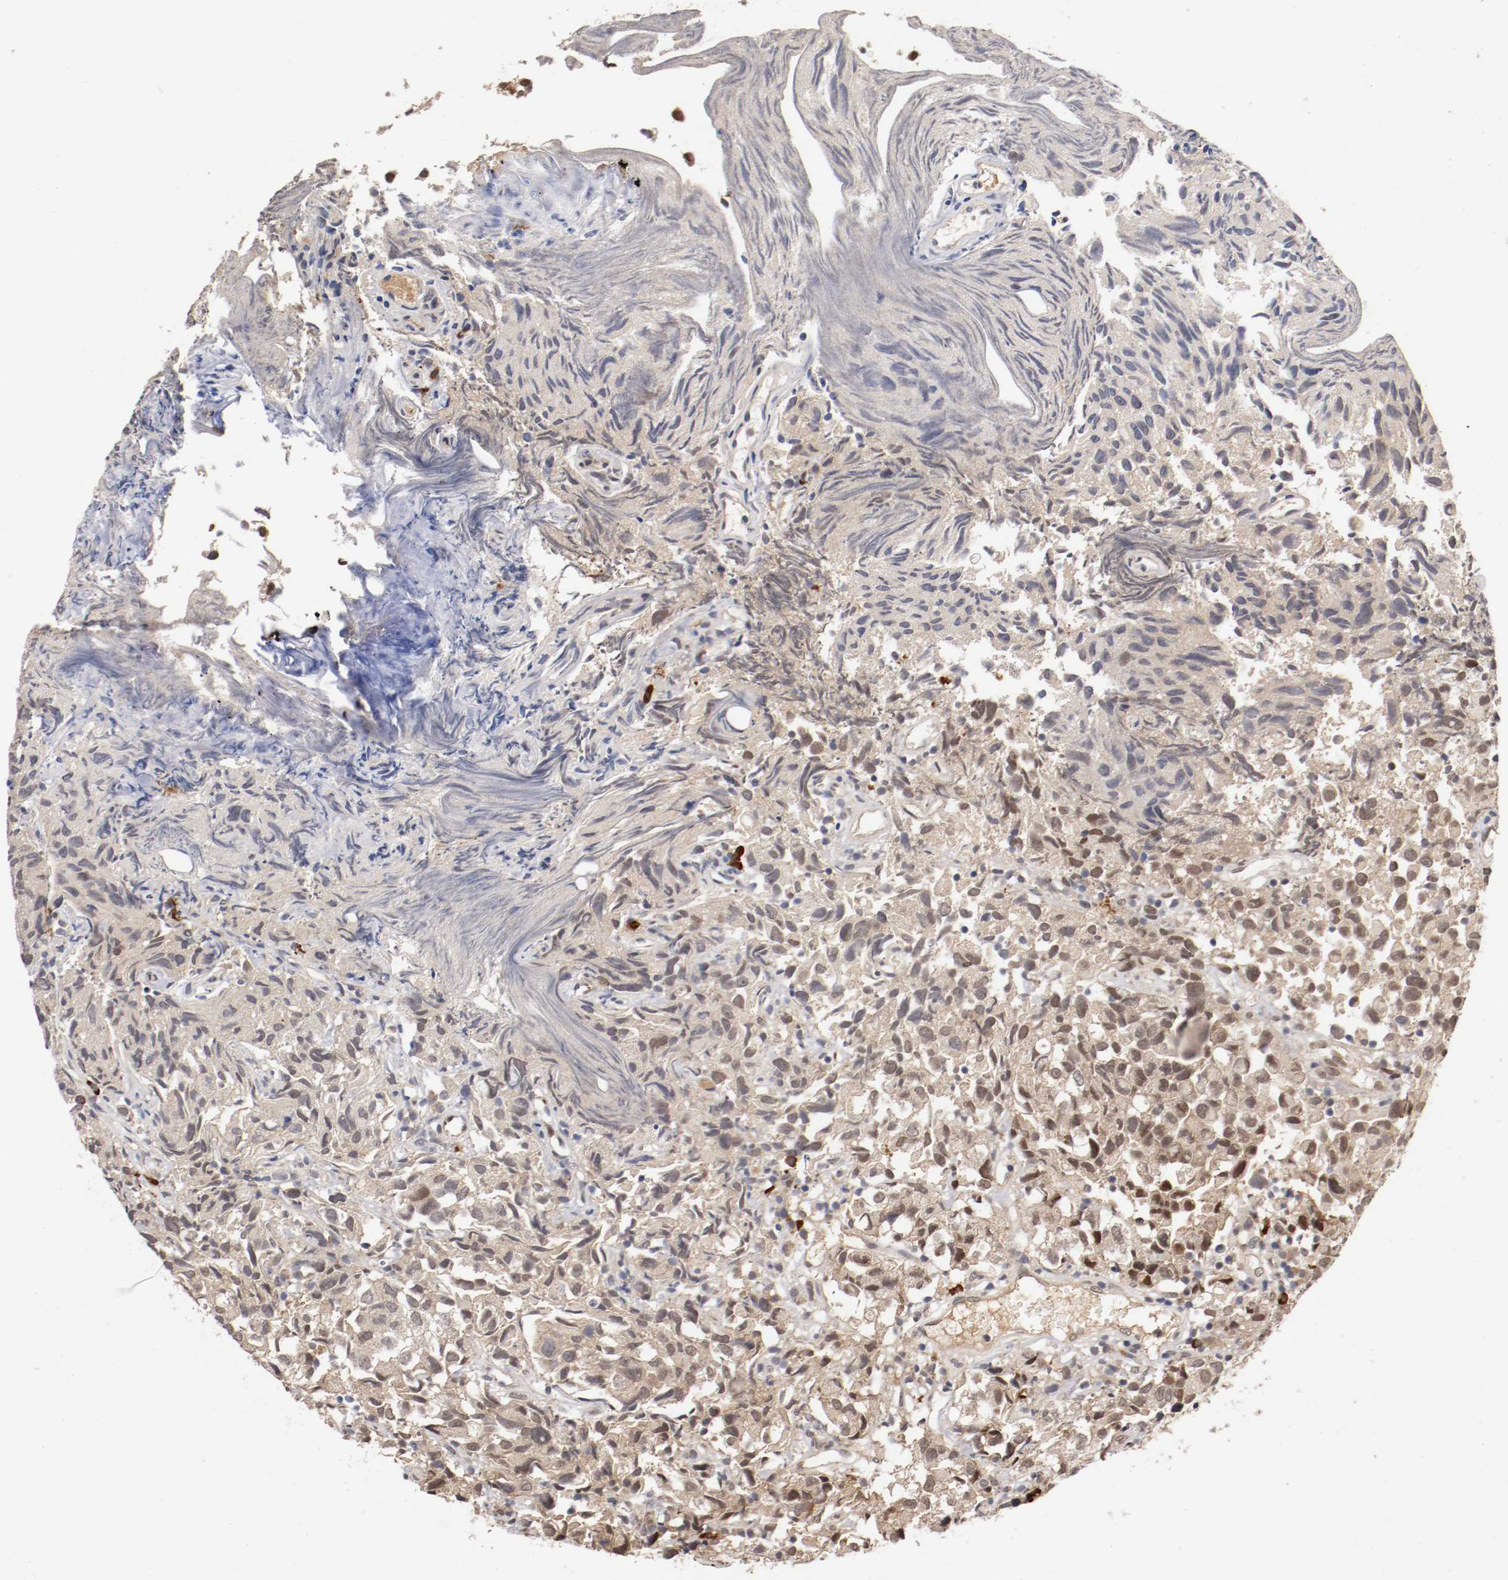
{"staining": {"intensity": "weak", "quantity": ">75%", "location": "cytoplasmic/membranous,nuclear"}, "tissue": "urothelial cancer", "cell_type": "Tumor cells", "image_type": "cancer", "snomed": [{"axis": "morphology", "description": "Urothelial carcinoma, High grade"}, {"axis": "topography", "description": "Urinary bladder"}], "caption": "High-grade urothelial carcinoma stained with a brown dye reveals weak cytoplasmic/membranous and nuclear positive staining in about >75% of tumor cells.", "gene": "DNMT3B", "patient": {"sex": "female", "age": 75}}